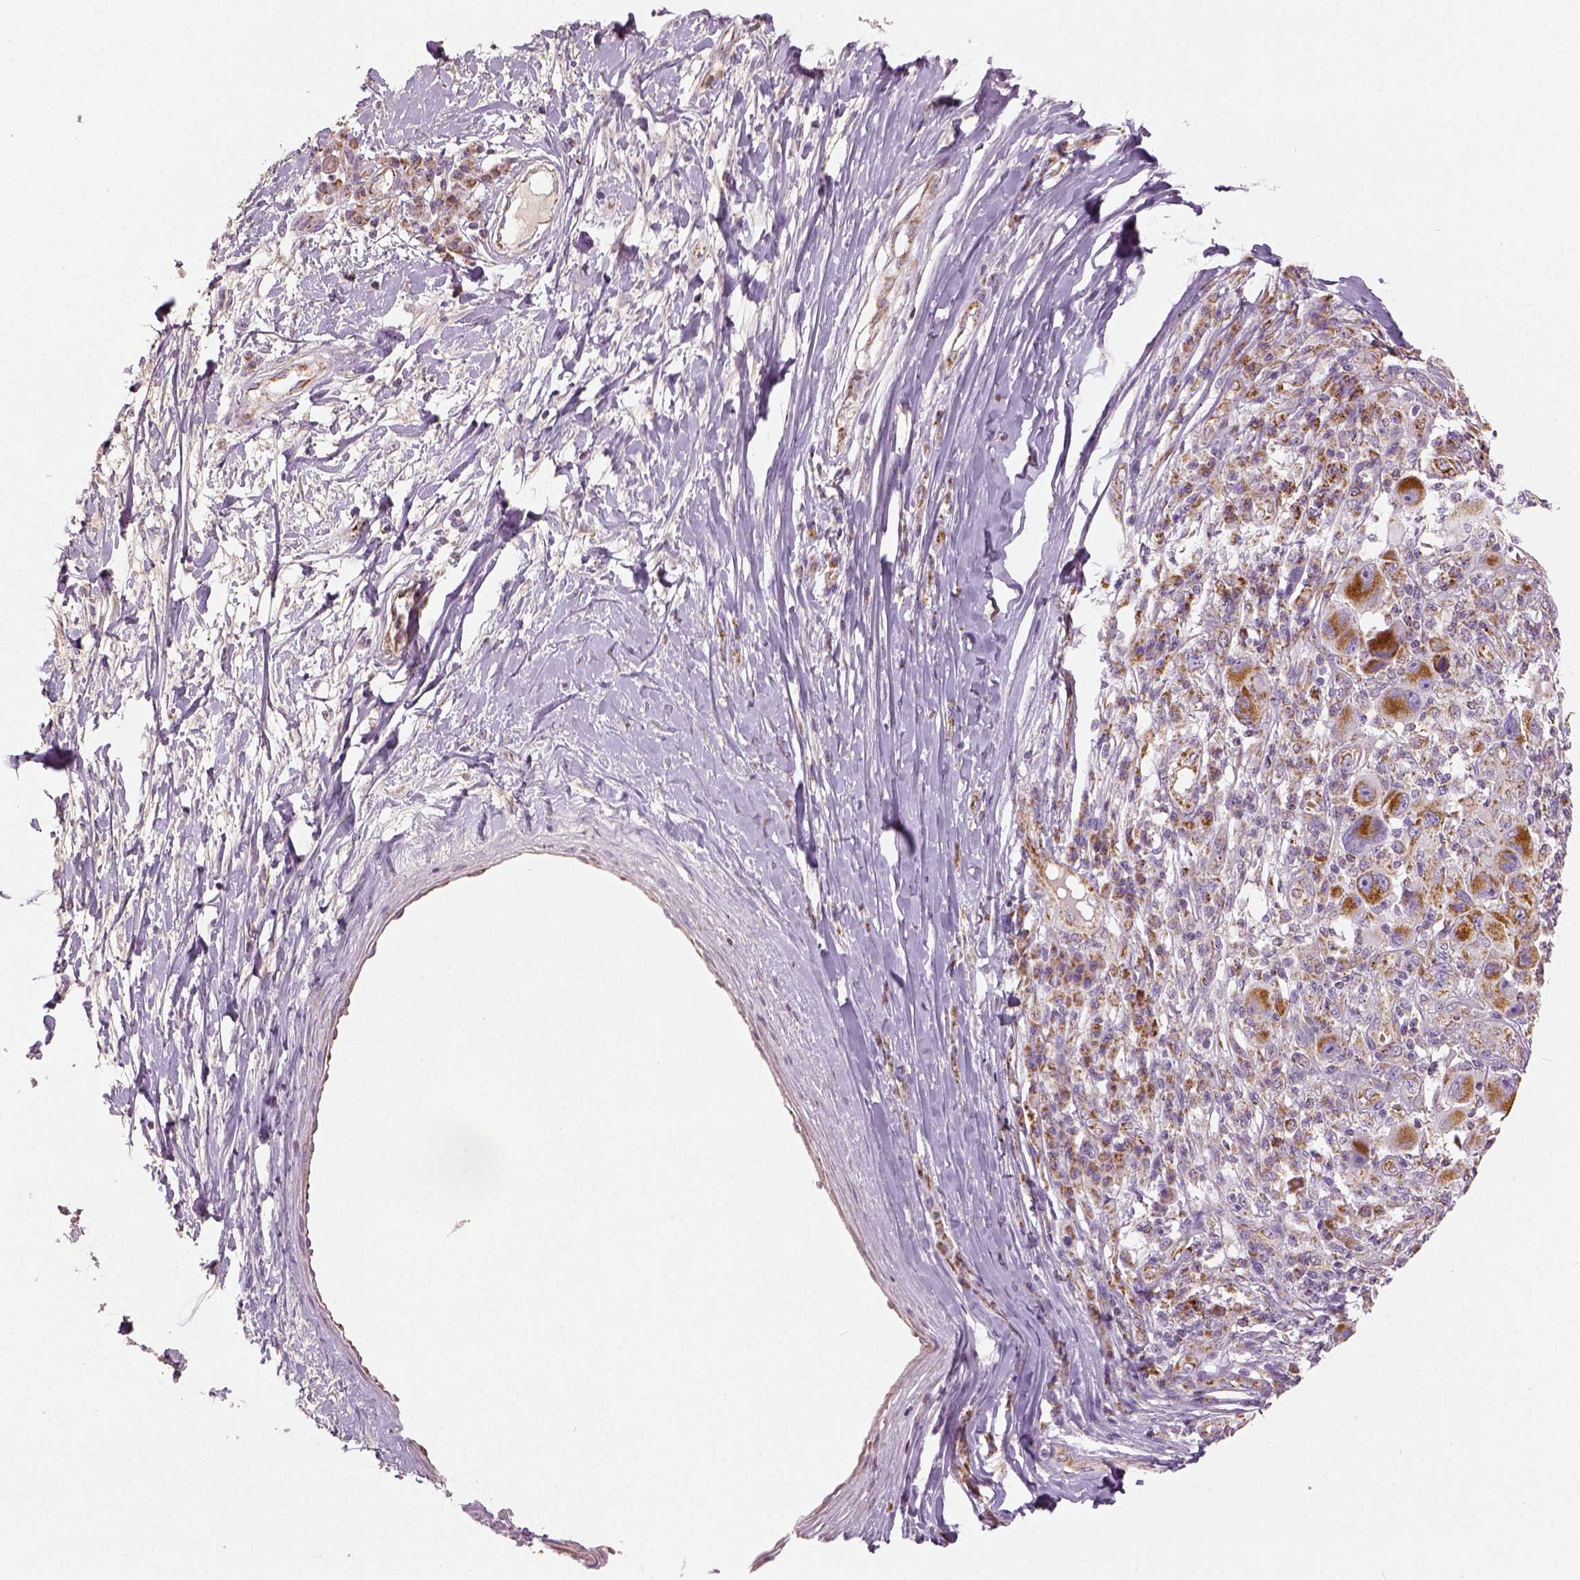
{"staining": {"intensity": "moderate", "quantity": ">75%", "location": "cytoplasmic/membranous"}, "tissue": "melanoma", "cell_type": "Tumor cells", "image_type": "cancer", "snomed": [{"axis": "morphology", "description": "Malignant melanoma, NOS"}, {"axis": "topography", "description": "Skin"}], "caption": "IHC (DAB) staining of melanoma shows moderate cytoplasmic/membranous protein expression in about >75% of tumor cells.", "gene": "PGAM5", "patient": {"sex": "male", "age": 53}}